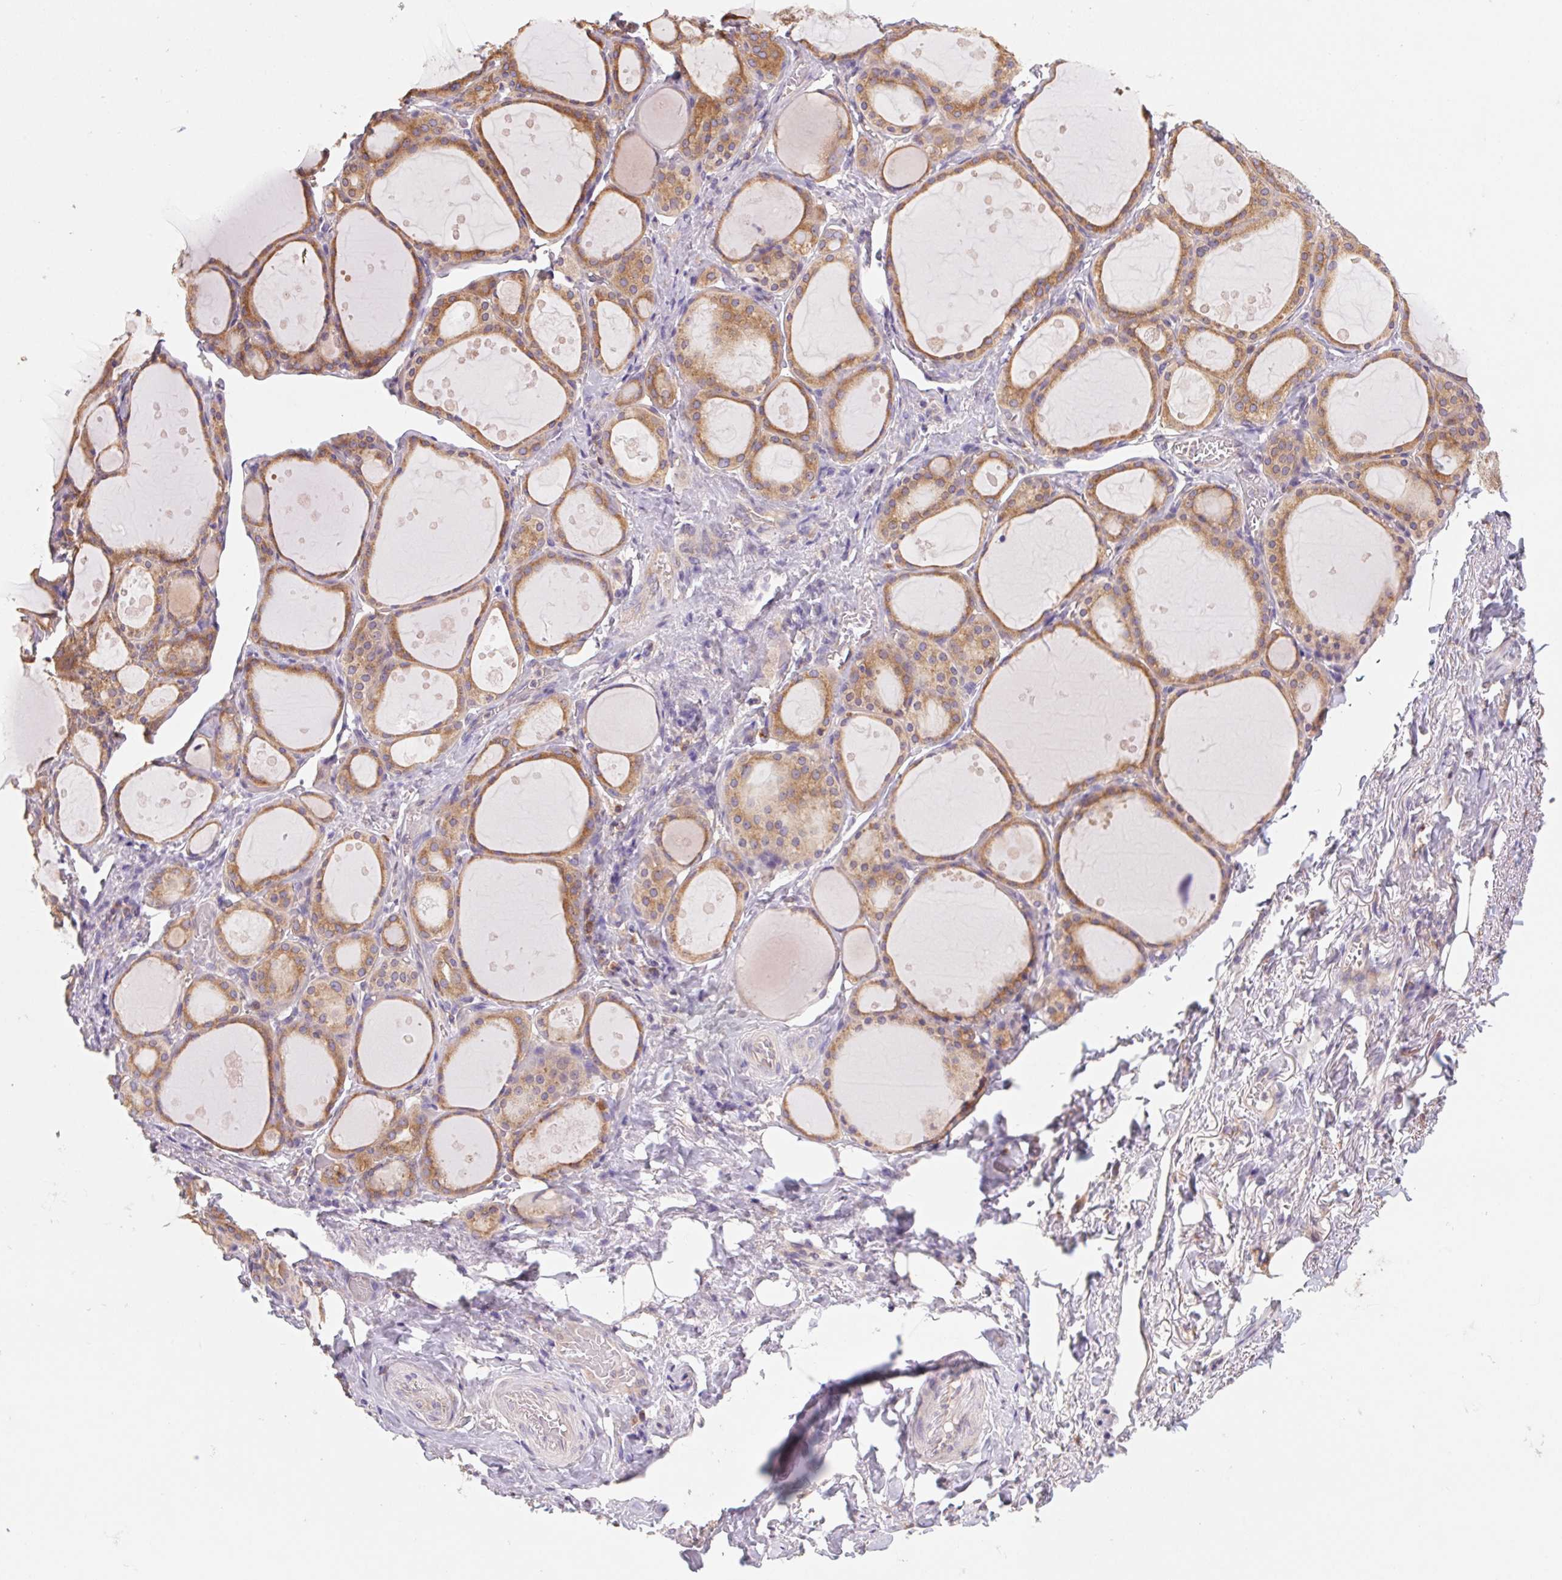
{"staining": {"intensity": "moderate", "quantity": ">75%", "location": "cytoplasmic/membranous"}, "tissue": "thyroid gland", "cell_type": "Glandular cells", "image_type": "normal", "snomed": [{"axis": "morphology", "description": "Normal tissue, NOS"}, {"axis": "topography", "description": "Thyroid gland"}], "caption": "DAB immunohistochemical staining of unremarkable thyroid gland reveals moderate cytoplasmic/membranous protein expression in approximately >75% of glandular cells.", "gene": "RAB1A", "patient": {"sex": "male", "age": 68}}